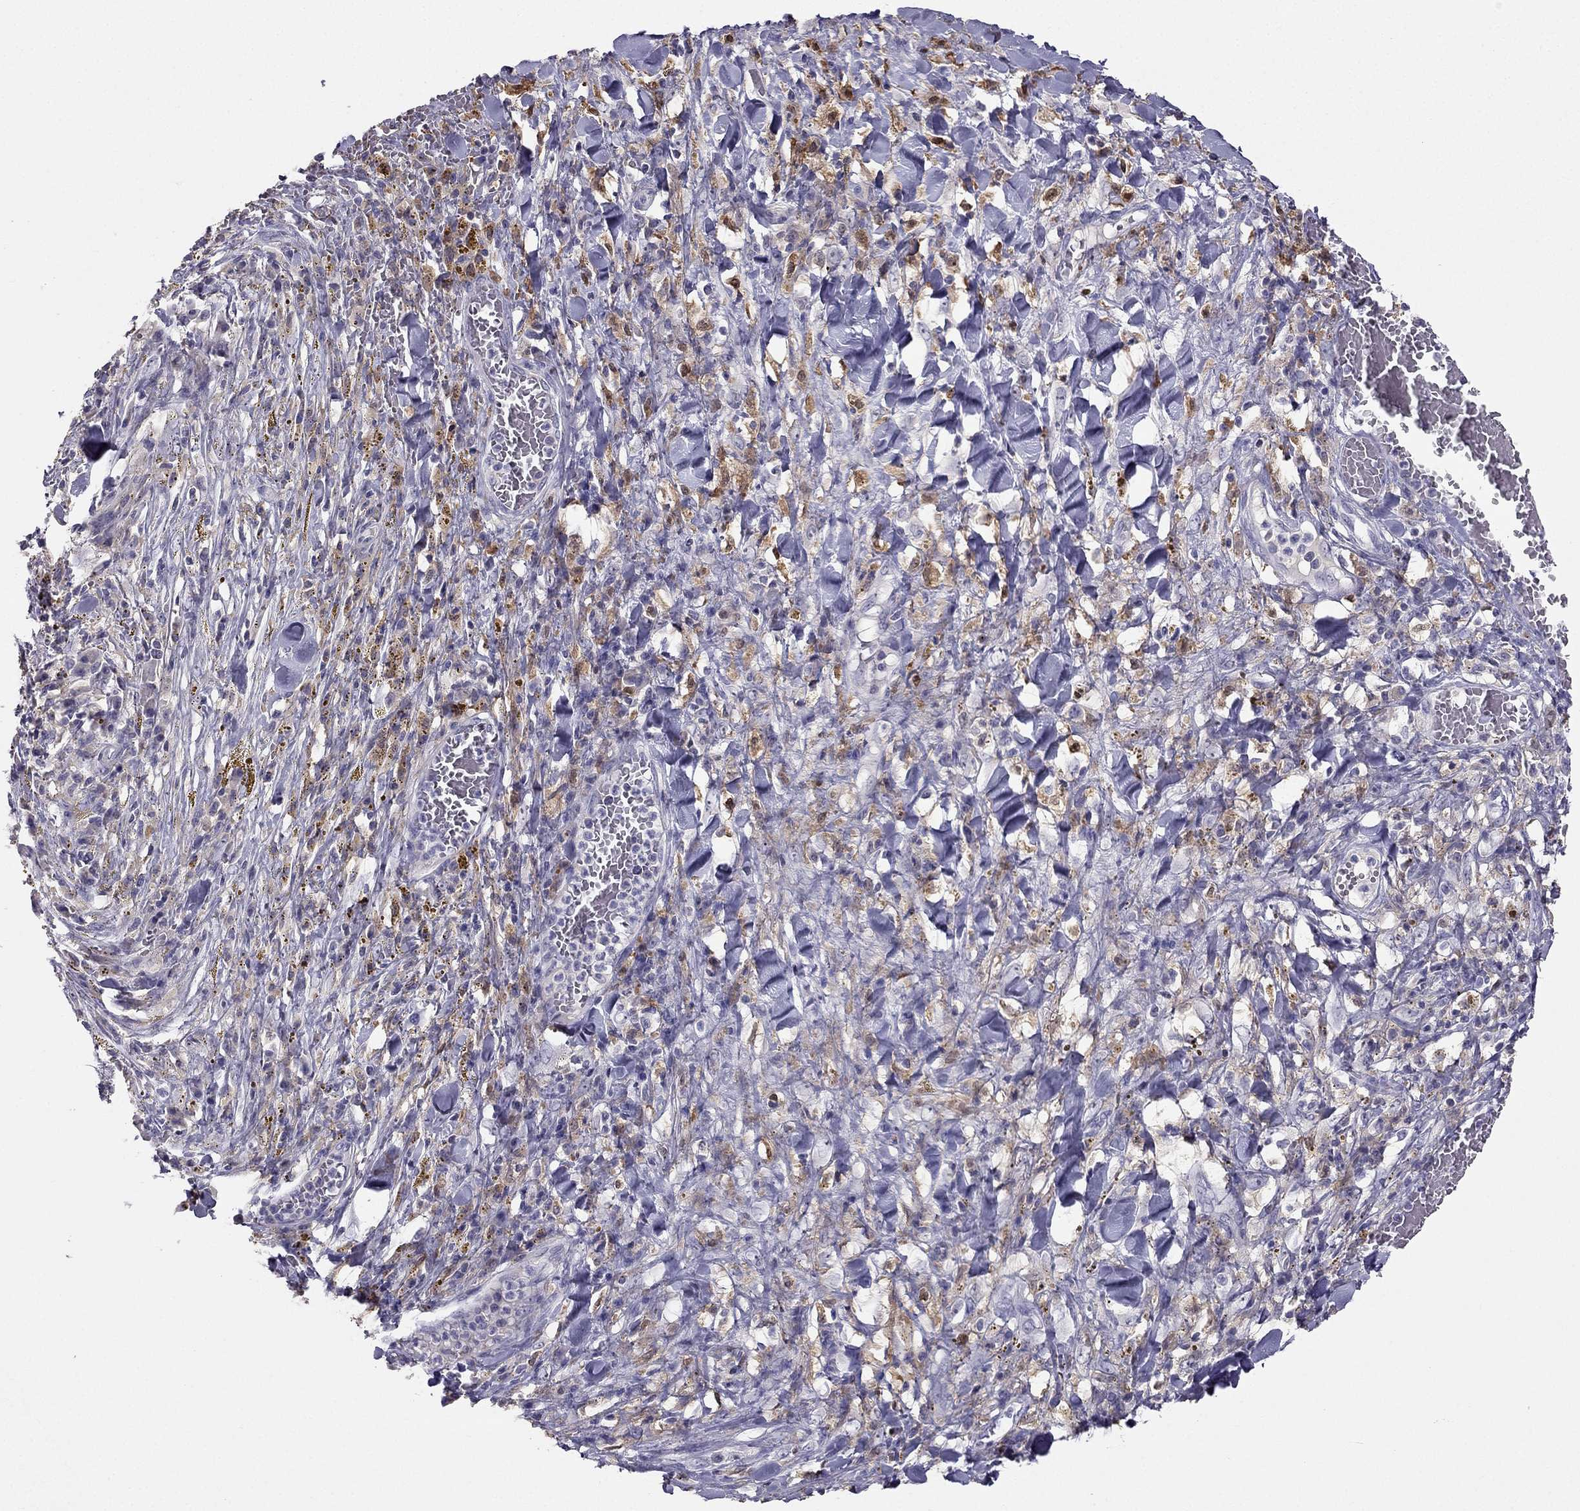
{"staining": {"intensity": "negative", "quantity": "none", "location": "none"}, "tissue": "melanoma", "cell_type": "Tumor cells", "image_type": "cancer", "snomed": [{"axis": "morphology", "description": "Malignant melanoma, NOS"}, {"axis": "topography", "description": "Skin"}], "caption": "This is an immunohistochemistry image of human melanoma. There is no positivity in tumor cells.", "gene": "LMTK3", "patient": {"sex": "female", "age": 91}}